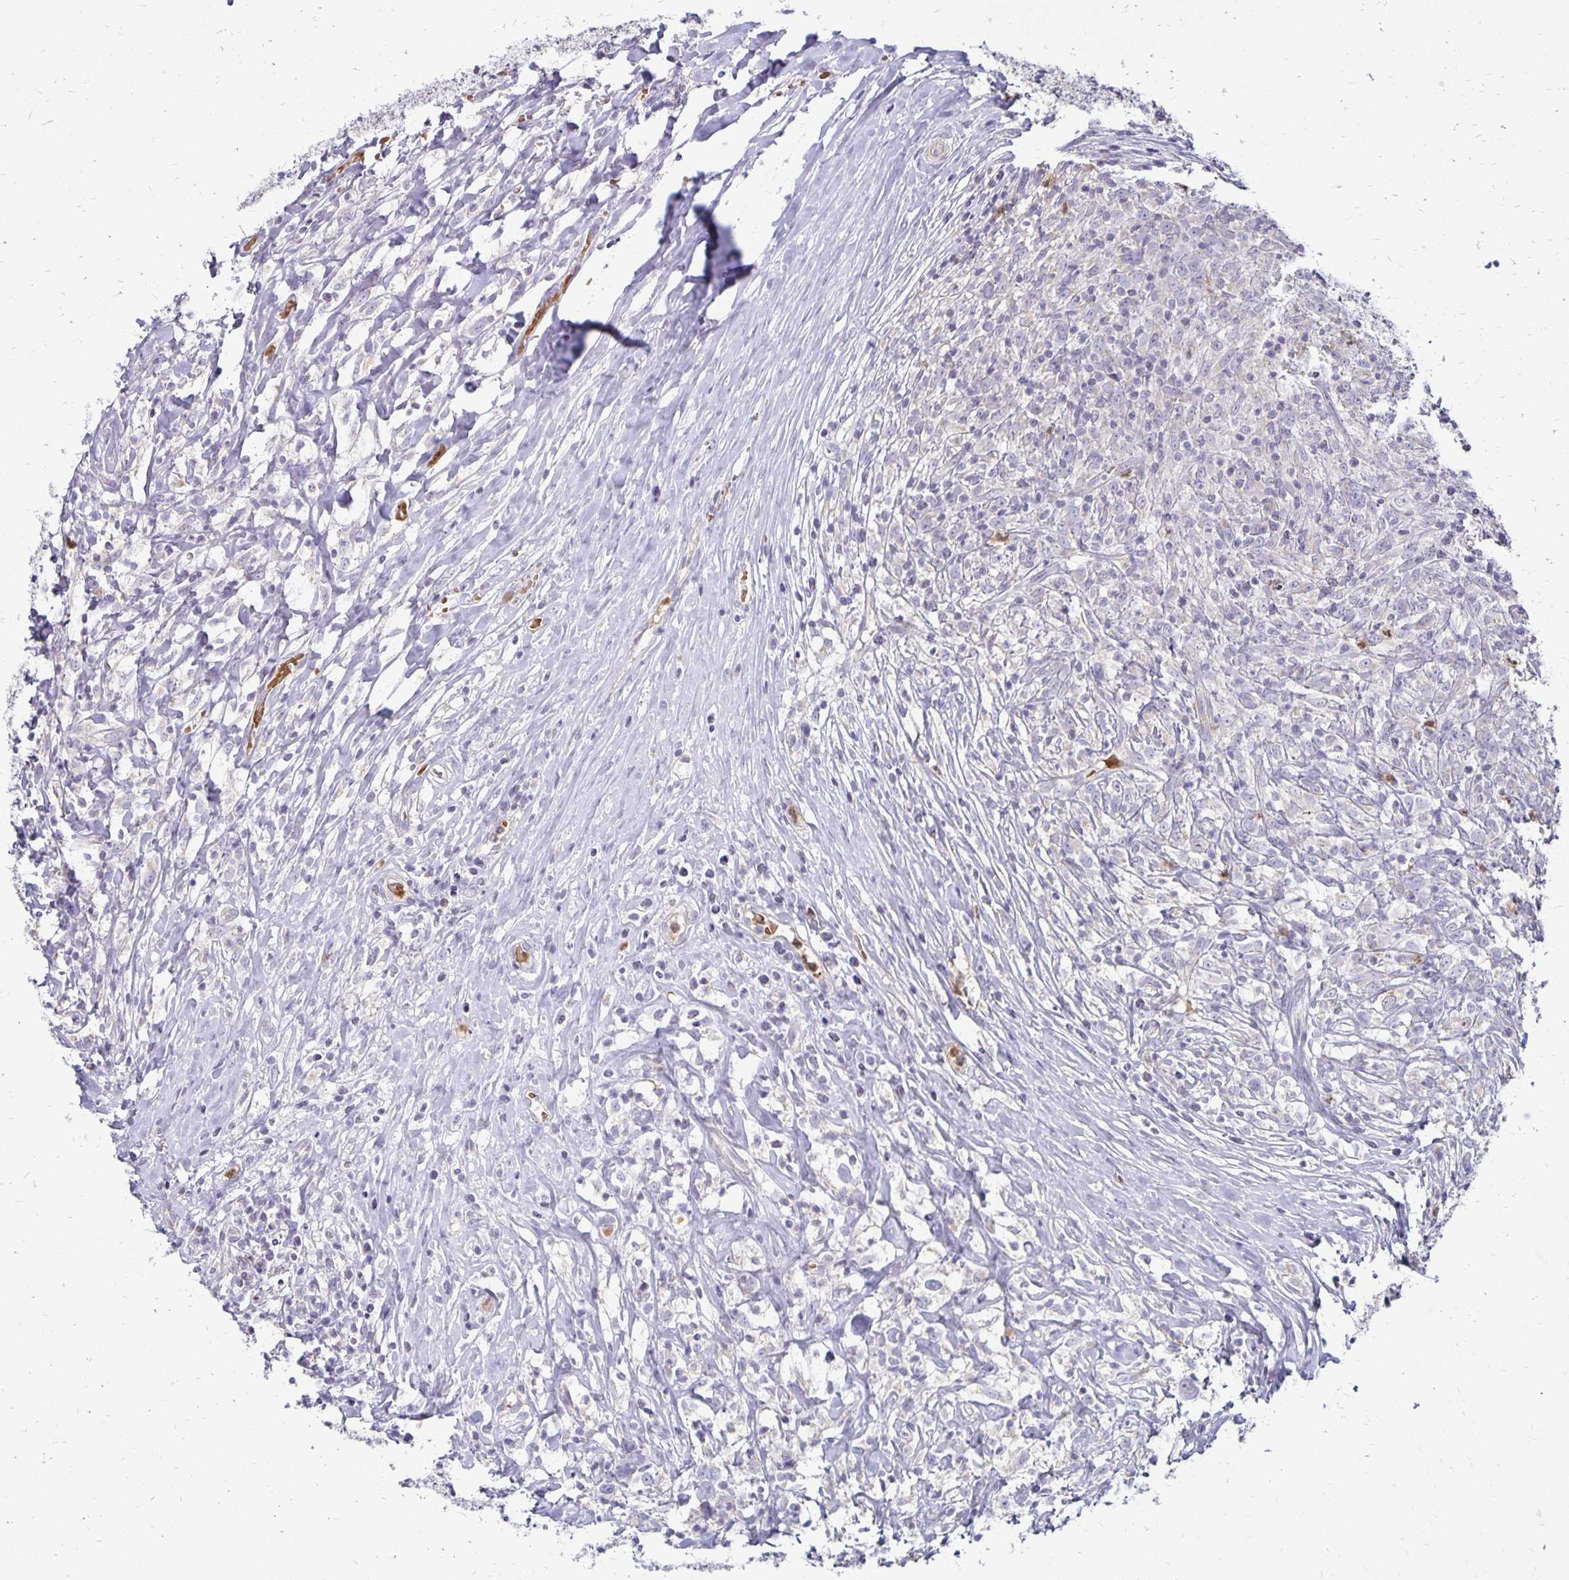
{"staining": {"intensity": "negative", "quantity": "none", "location": "none"}, "tissue": "lymphoma", "cell_type": "Tumor cells", "image_type": "cancer", "snomed": [{"axis": "morphology", "description": "Hodgkin's disease, NOS"}, {"axis": "topography", "description": "No Tissue"}], "caption": "Human lymphoma stained for a protein using immunohistochemistry demonstrates no expression in tumor cells.", "gene": "FN3K", "patient": {"sex": "female", "age": 21}}